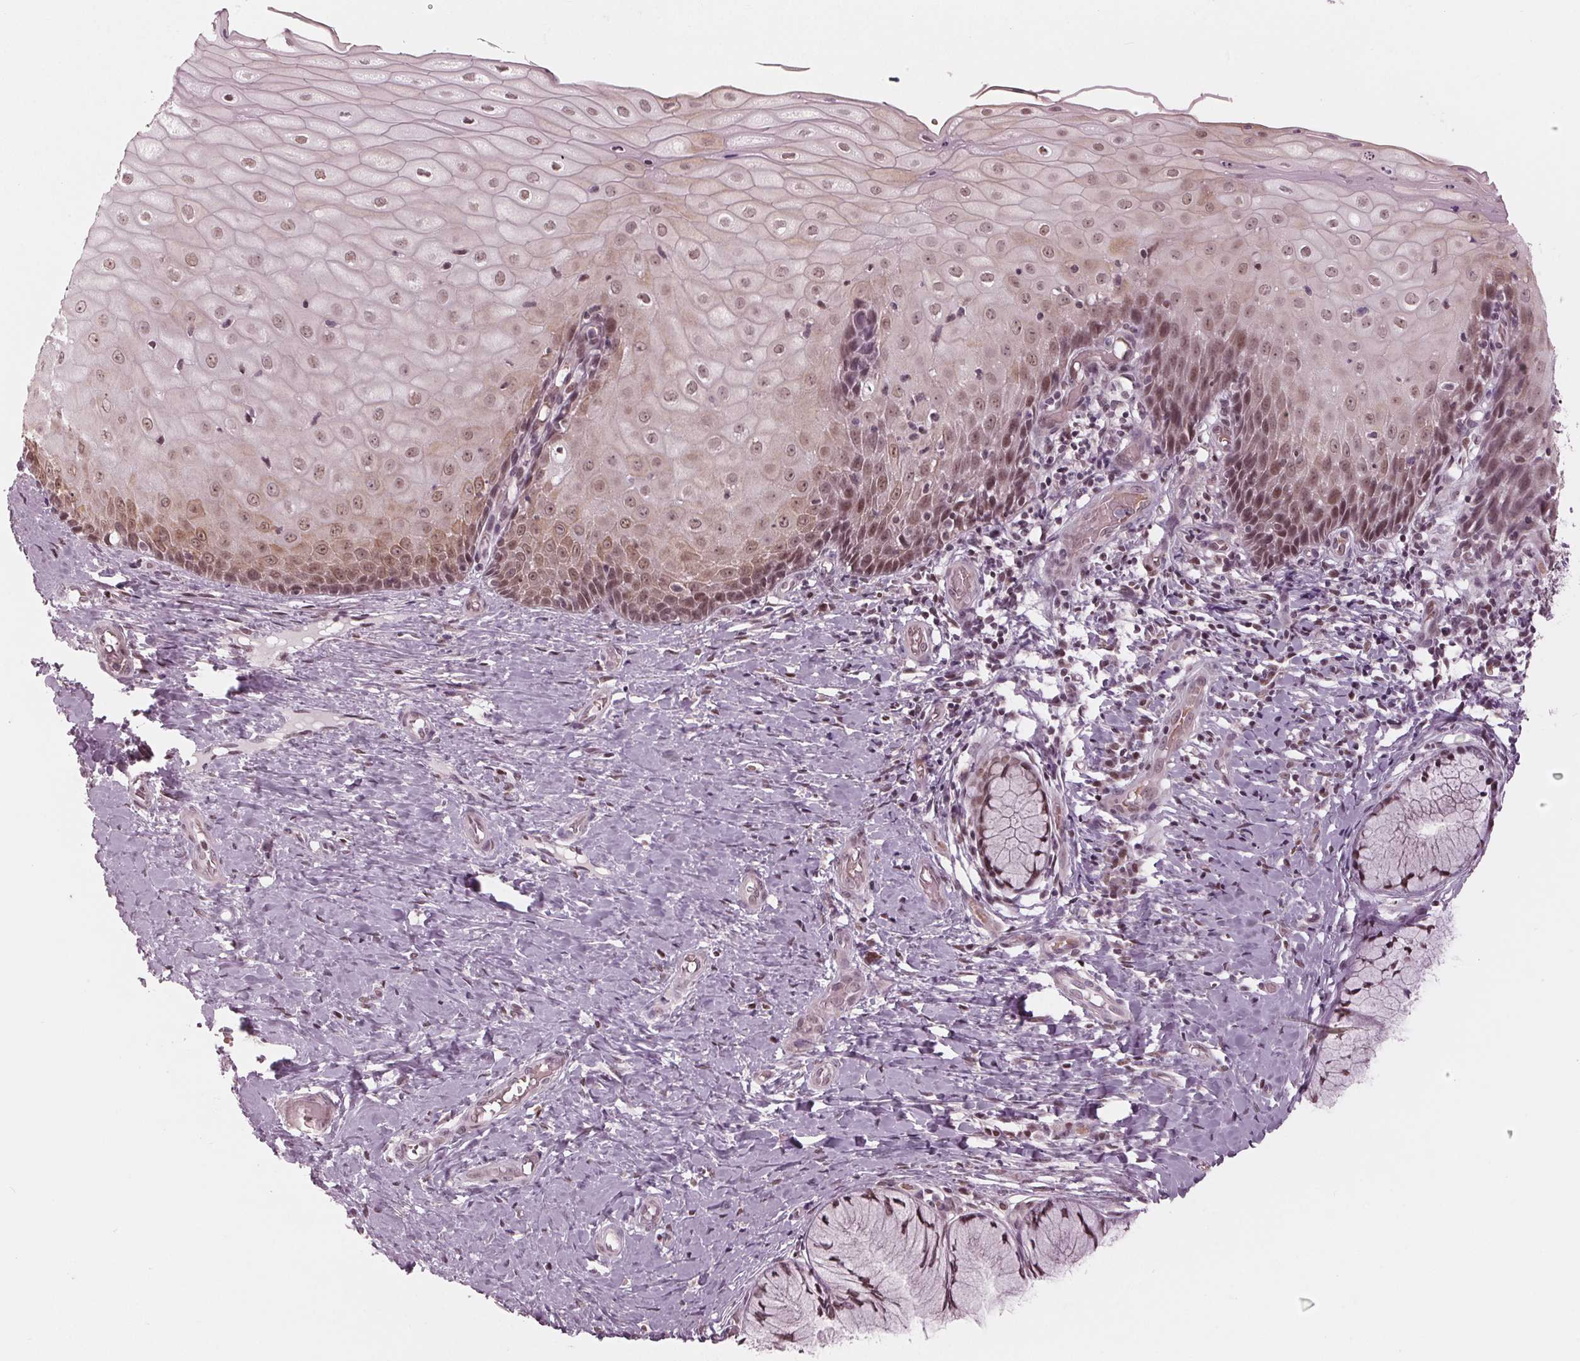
{"staining": {"intensity": "moderate", "quantity": "25%-75%", "location": "nuclear"}, "tissue": "cervix", "cell_type": "Glandular cells", "image_type": "normal", "snomed": [{"axis": "morphology", "description": "Normal tissue, NOS"}, {"axis": "topography", "description": "Cervix"}], "caption": "Approximately 25%-75% of glandular cells in unremarkable human cervix demonstrate moderate nuclear protein positivity as visualized by brown immunohistochemical staining.", "gene": "DNMT3L", "patient": {"sex": "female", "age": 37}}